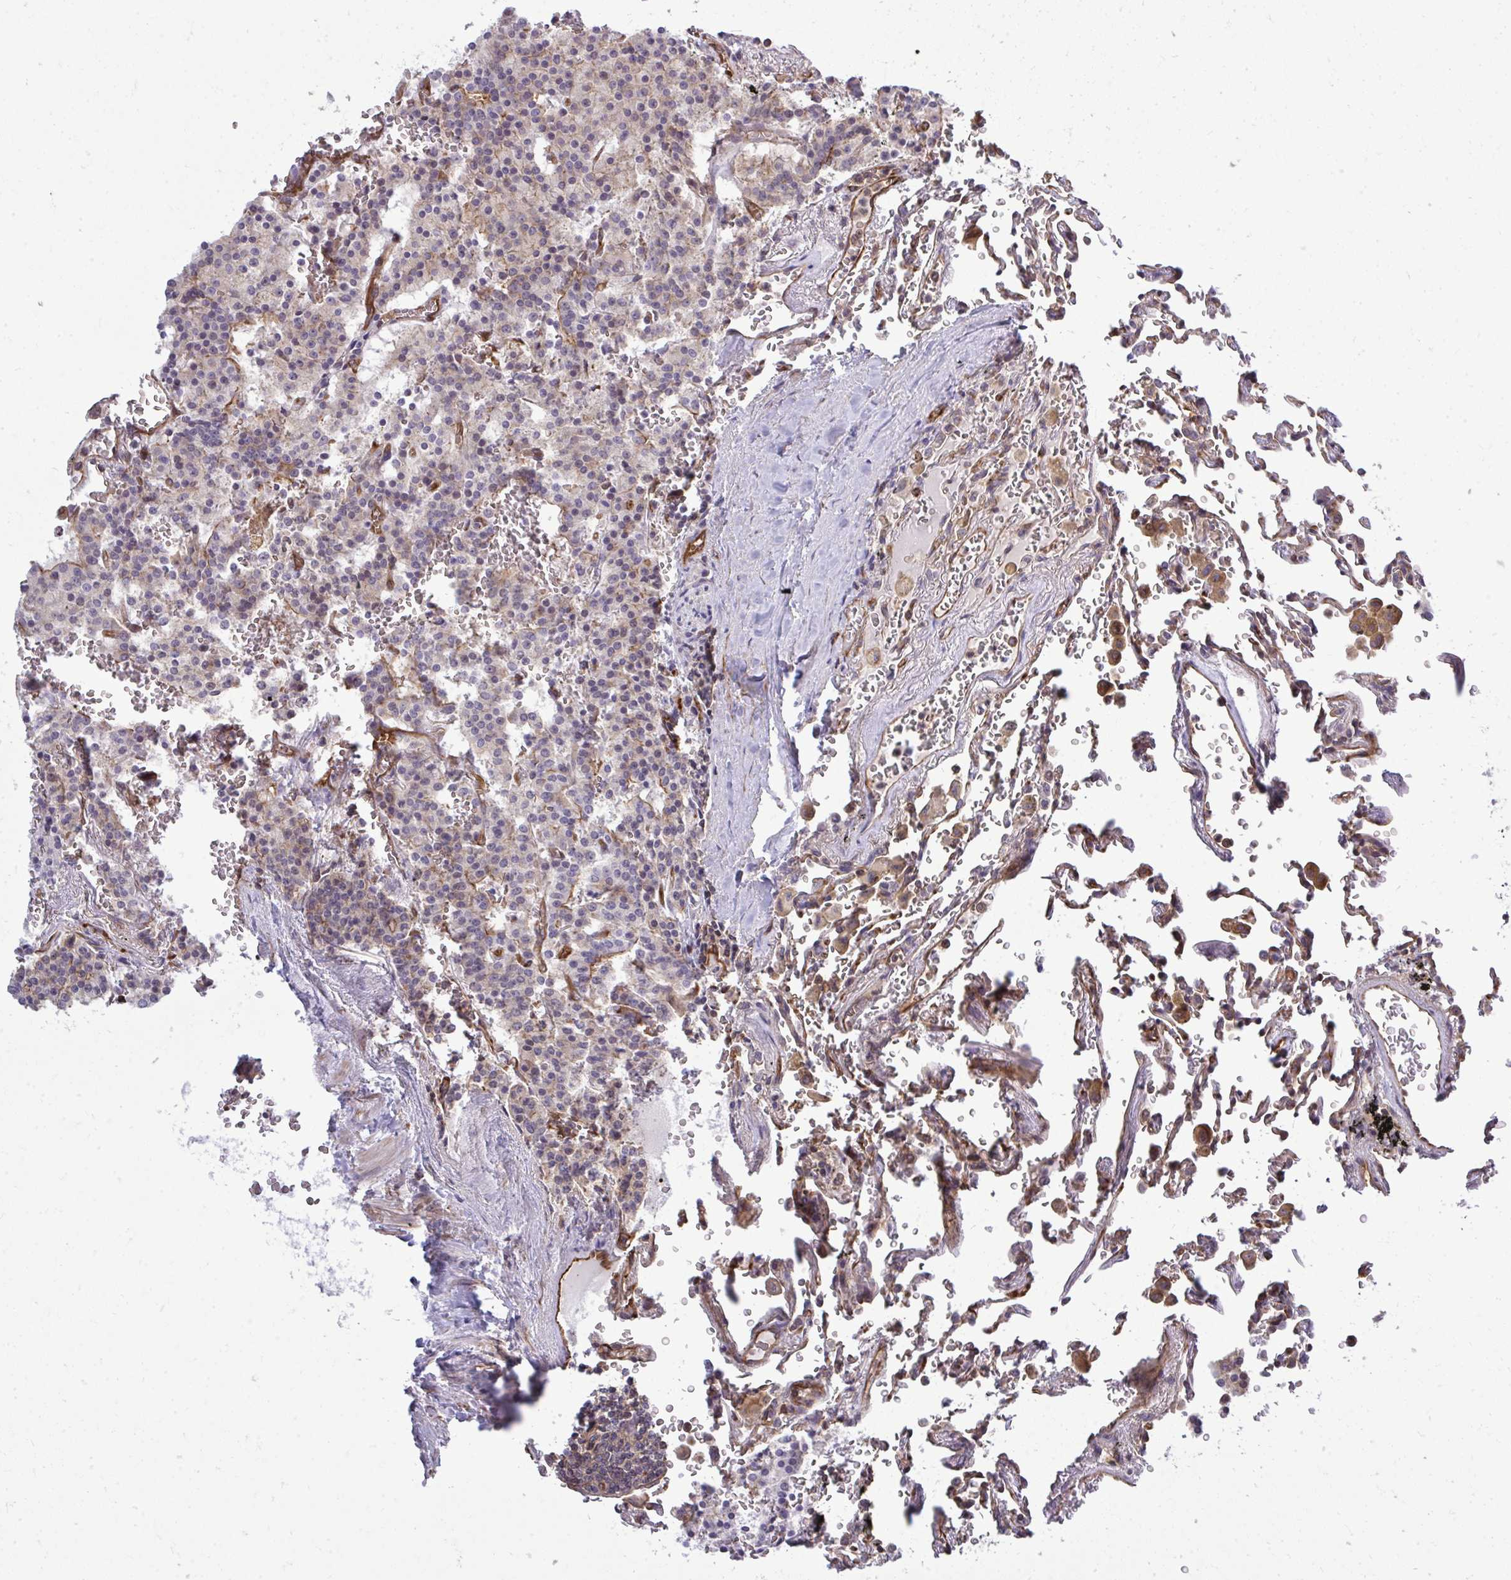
{"staining": {"intensity": "weak", "quantity": "<25%", "location": "cytoplasmic/membranous"}, "tissue": "carcinoid", "cell_type": "Tumor cells", "image_type": "cancer", "snomed": [{"axis": "morphology", "description": "Carcinoid, malignant, NOS"}, {"axis": "topography", "description": "Lung"}], "caption": "DAB immunohistochemical staining of human carcinoid exhibits no significant positivity in tumor cells.", "gene": "FUT10", "patient": {"sex": "male", "age": 70}}